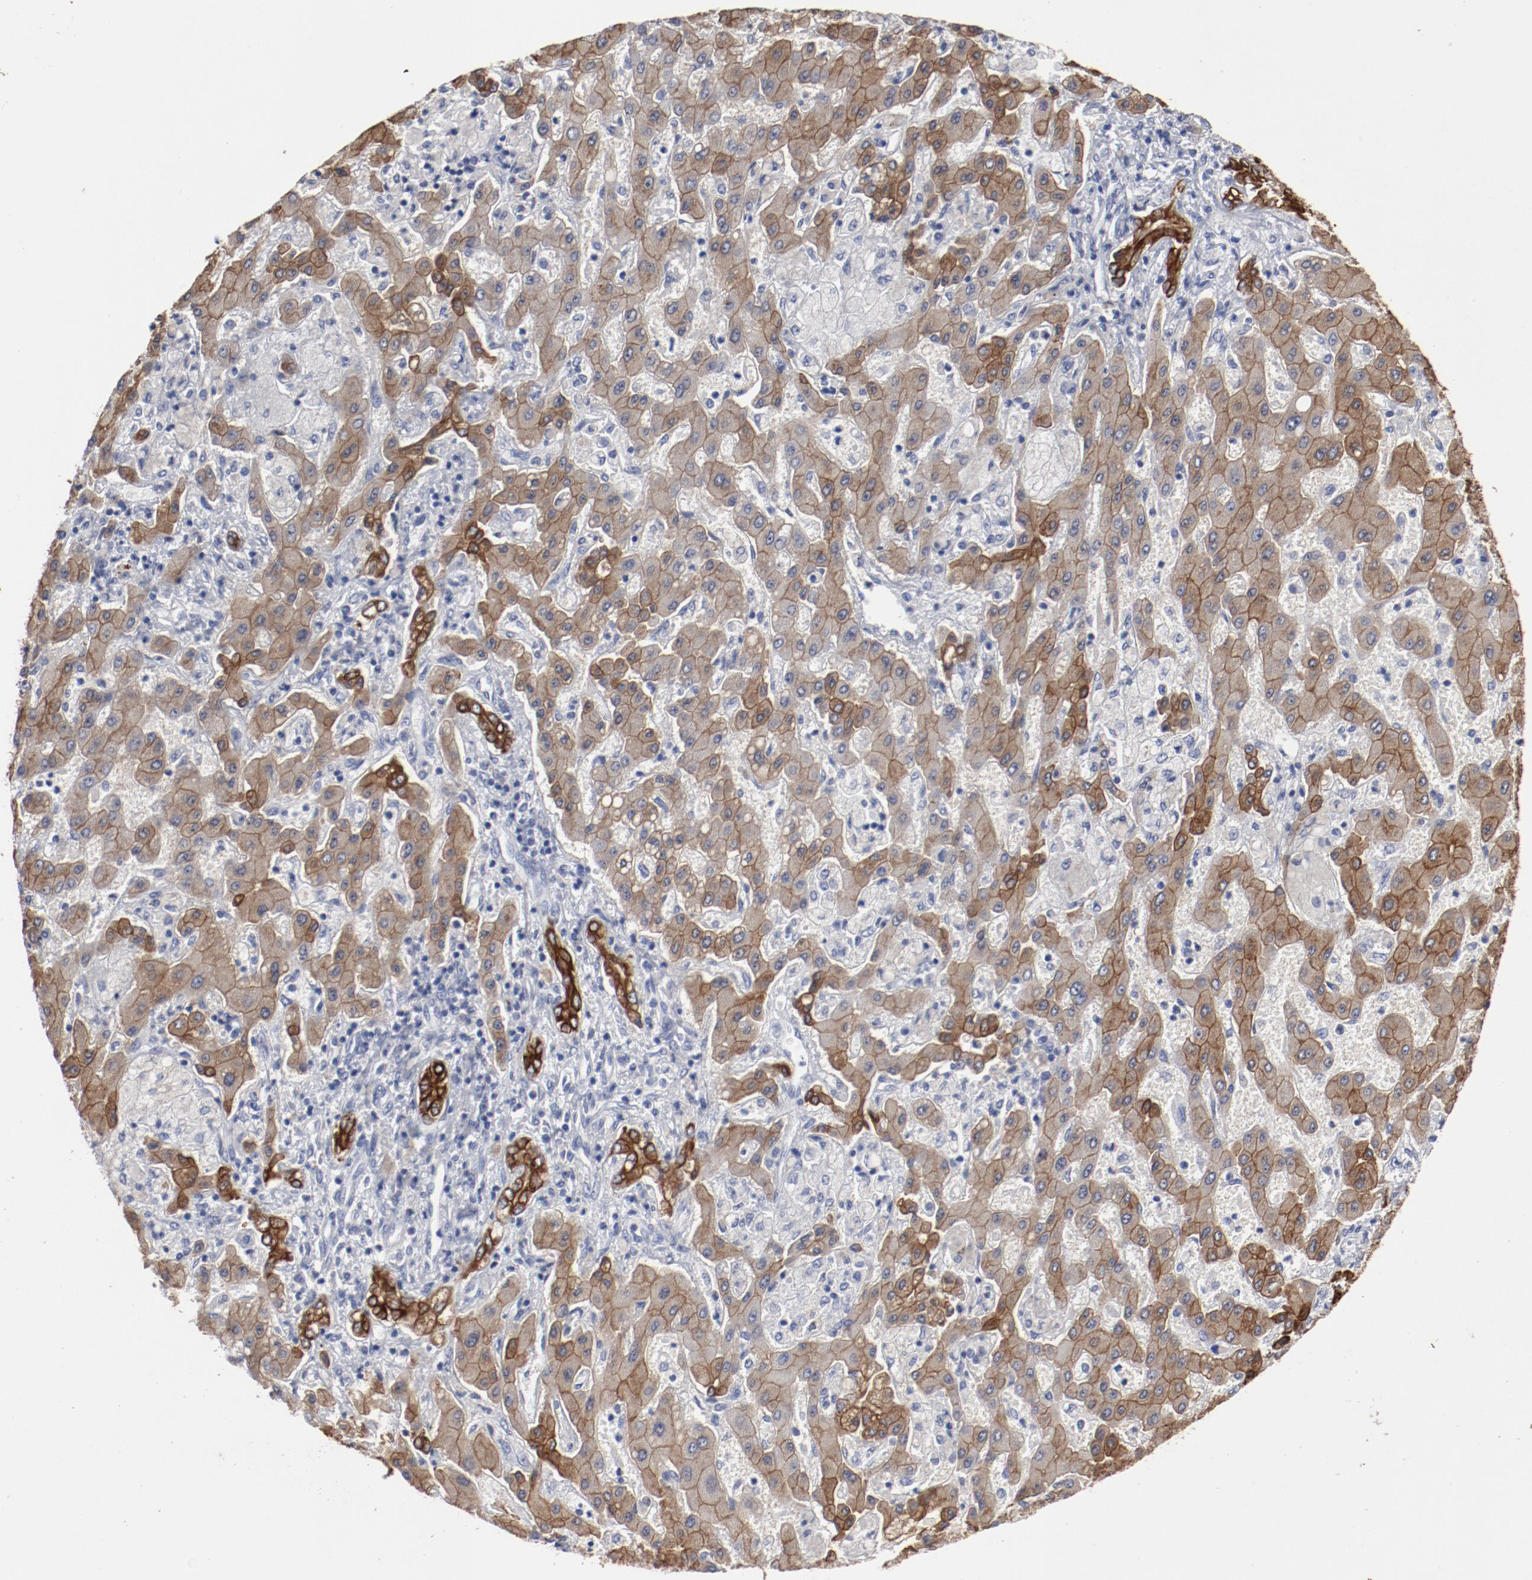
{"staining": {"intensity": "moderate", "quantity": ">75%", "location": "cytoplasmic/membranous"}, "tissue": "liver cancer", "cell_type": "Tumor cells", "image_type": "cancer", "snomed": [{"axis": "morphology", "description": "Cholangiocarcinoma"}, {"axis": "topography", "description": "Liver"}], "caption": "Moderate cytoplasmic/membranous expression for a protein is present in approximately >75% of tumor cells of liver cholangiocarcinoma using immunohistochemistry.", "gene": "TSPAN6", "patient": {"sex": "male", "age": 50}}